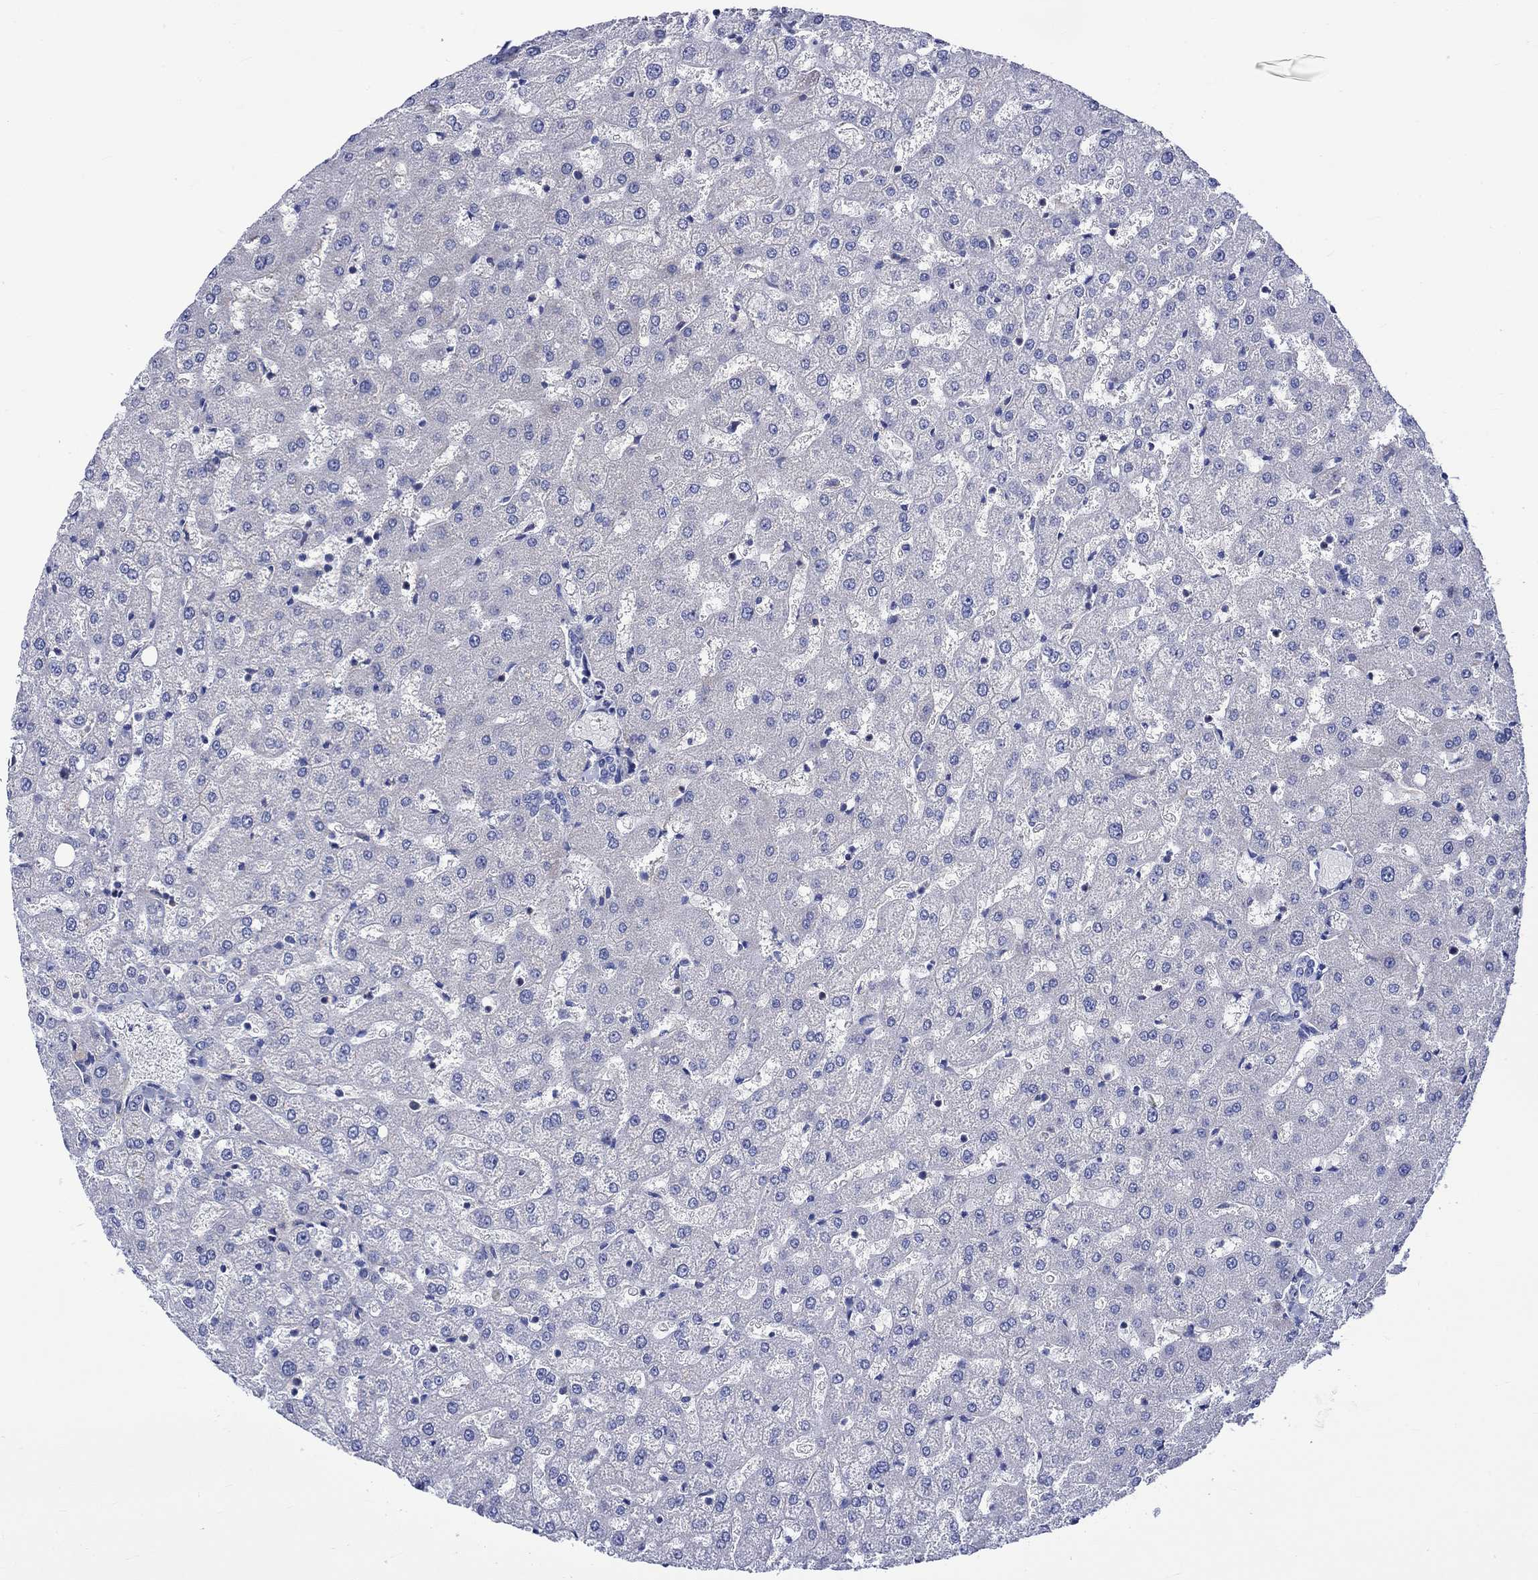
{"staining": {"intensity": "negative", "quantity": "none", "location": "none"}, "tissue": "liver", "cell_type": "Cholangiocytes", "image_type": "normal", "snomed": [{"axis": "morphology", "description": "Normal tissue, NOS"}, {"axis": "topography", "description": "Liver"}], "caption": "Liver was stained to show a protein in brown. There is no significant expression in cholangiocytes. Nuclei are stained in blue.", "gene": "NRIP3", "patient": {"sex": "female", "age": 50}}